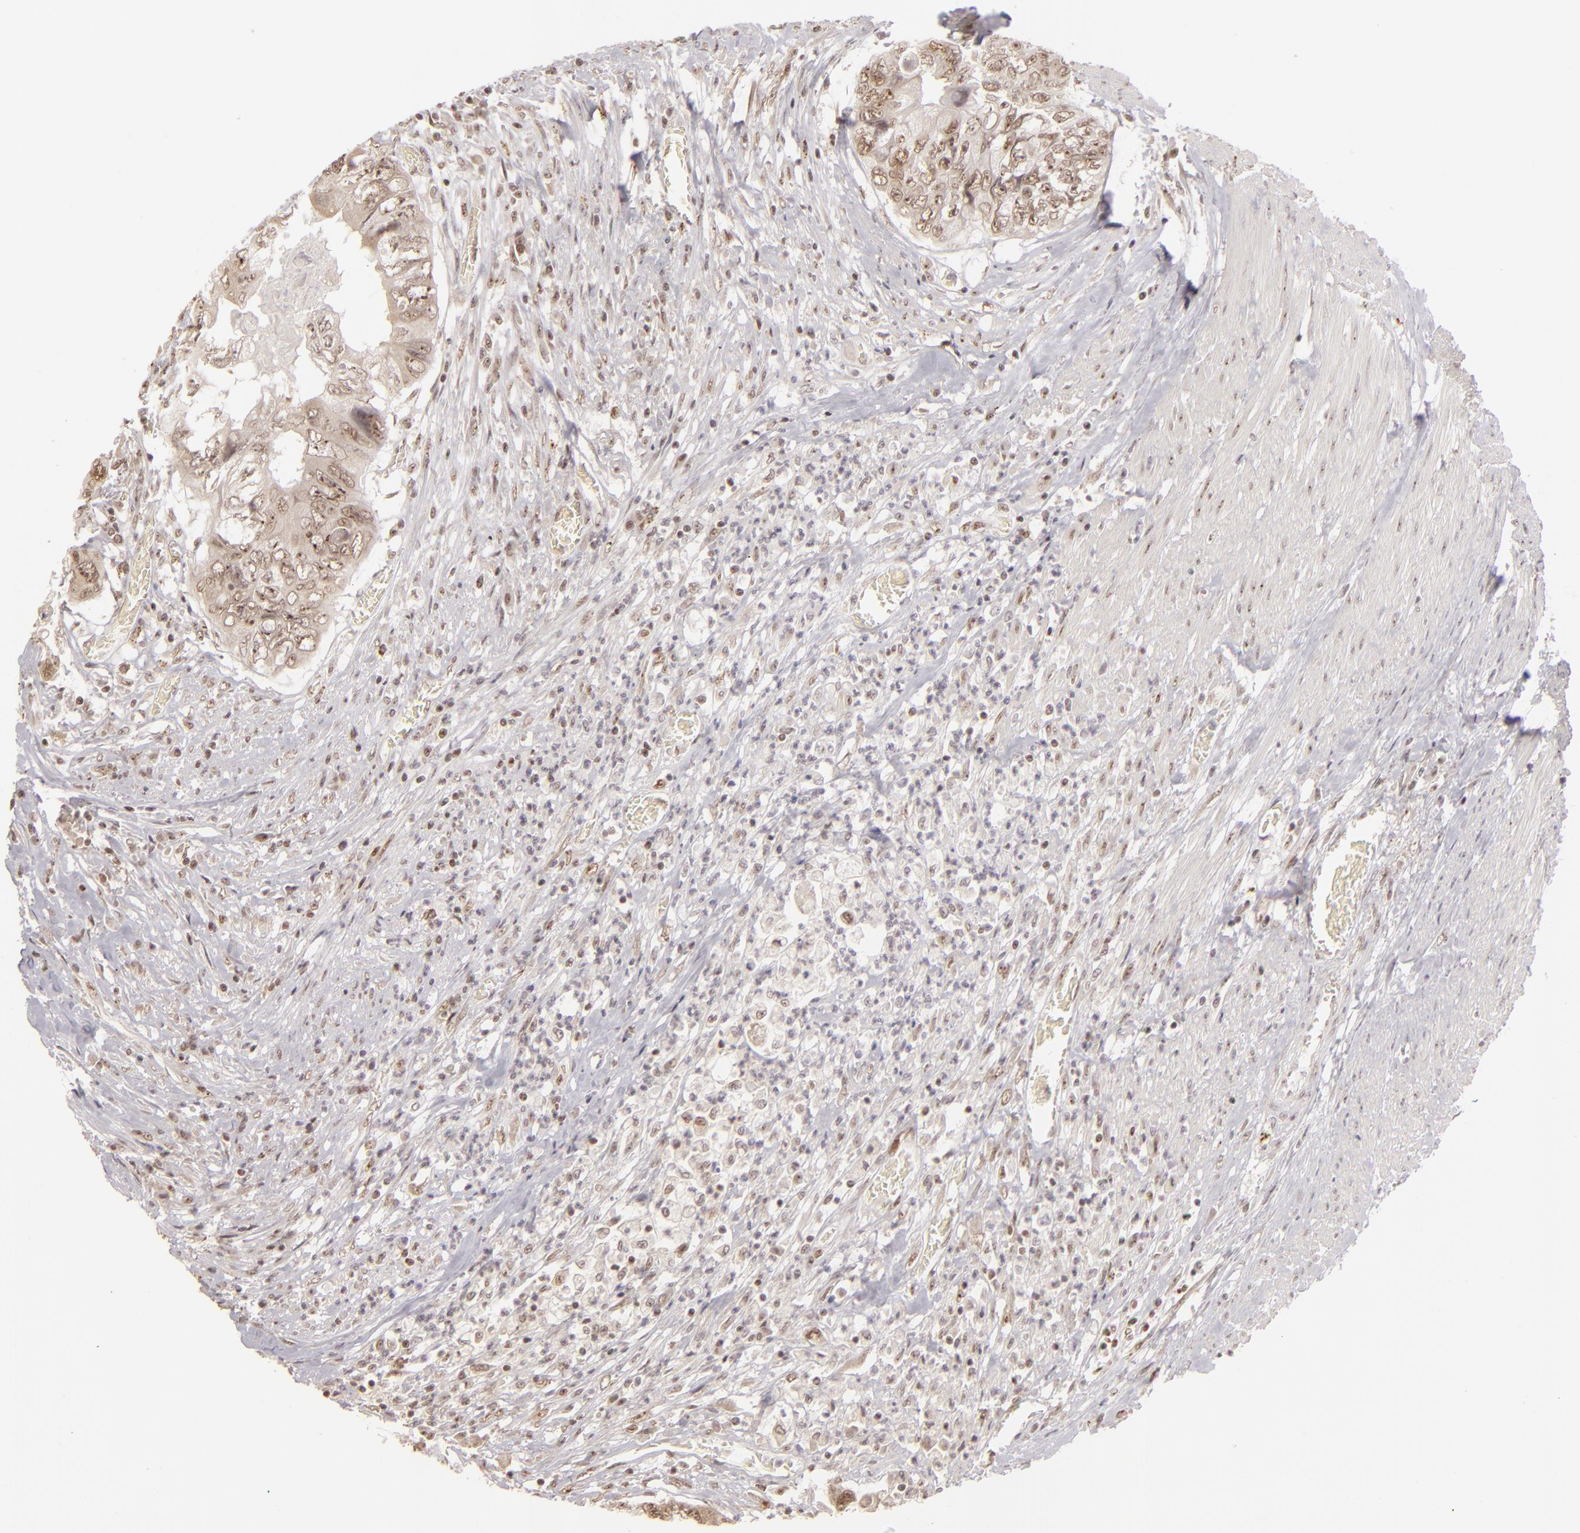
{"staining": {"intensity": "strong", "quantity": ">75%", "location": "nuclear"}, "tissue": "colorectal cancer", "cell_type": "Tumor cells", "image_type": "cancer", "snomed": [{"axis": "morphology", "description": "Adenocarcinoma, NOS"}, {"axis": "topography", "description": "Rectum"}], "caption": "This is a histology image of immunohistochemistry (IHC) staining of adenocarcinoma (colorectal), which shows strong staining in the nuclear of tumor cells.", "gene": "DAXX", "patient": {"sex": "female", "age": 82}}